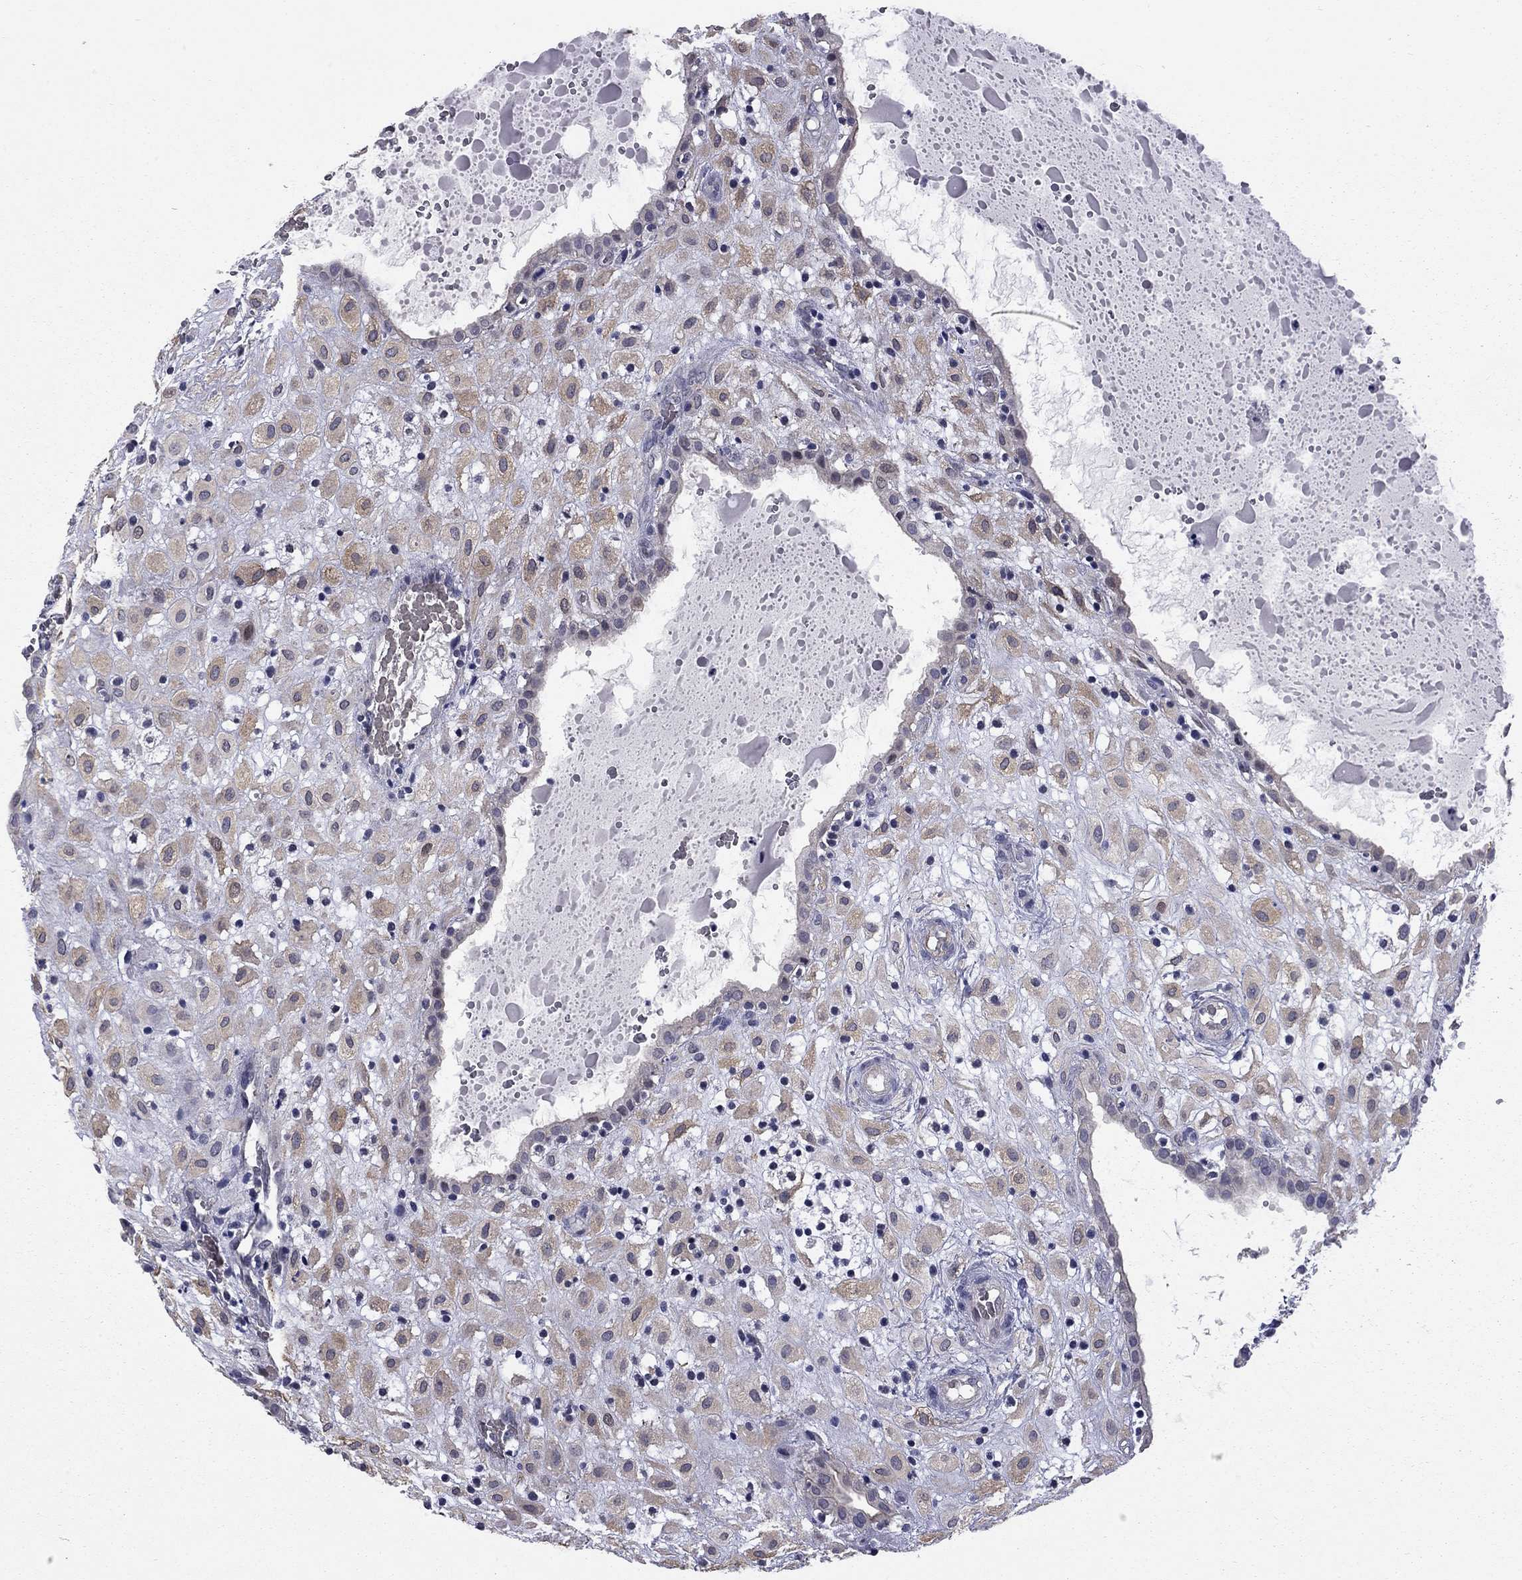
{"staining": {"intensity": "weak", "quantity": ">75%", "location": "cytoplasmic/membranous"}, "tissue": "placenta", "cell_type": "Decidual cells", "image_type": "normal", "snomed": [{"axis": "morphology", "description": "Normal tissue, NOS"}, {"axis": "topography", "description": "Placenta"}], "caption": "Immunohistochemical staining of unremarkable human placenta reveals weak cytoplasmic/membranous protein staining in approximately >75% of decidual cells.", "gene": "HTR4", "patient": {"sex": "female", "age": 24}}